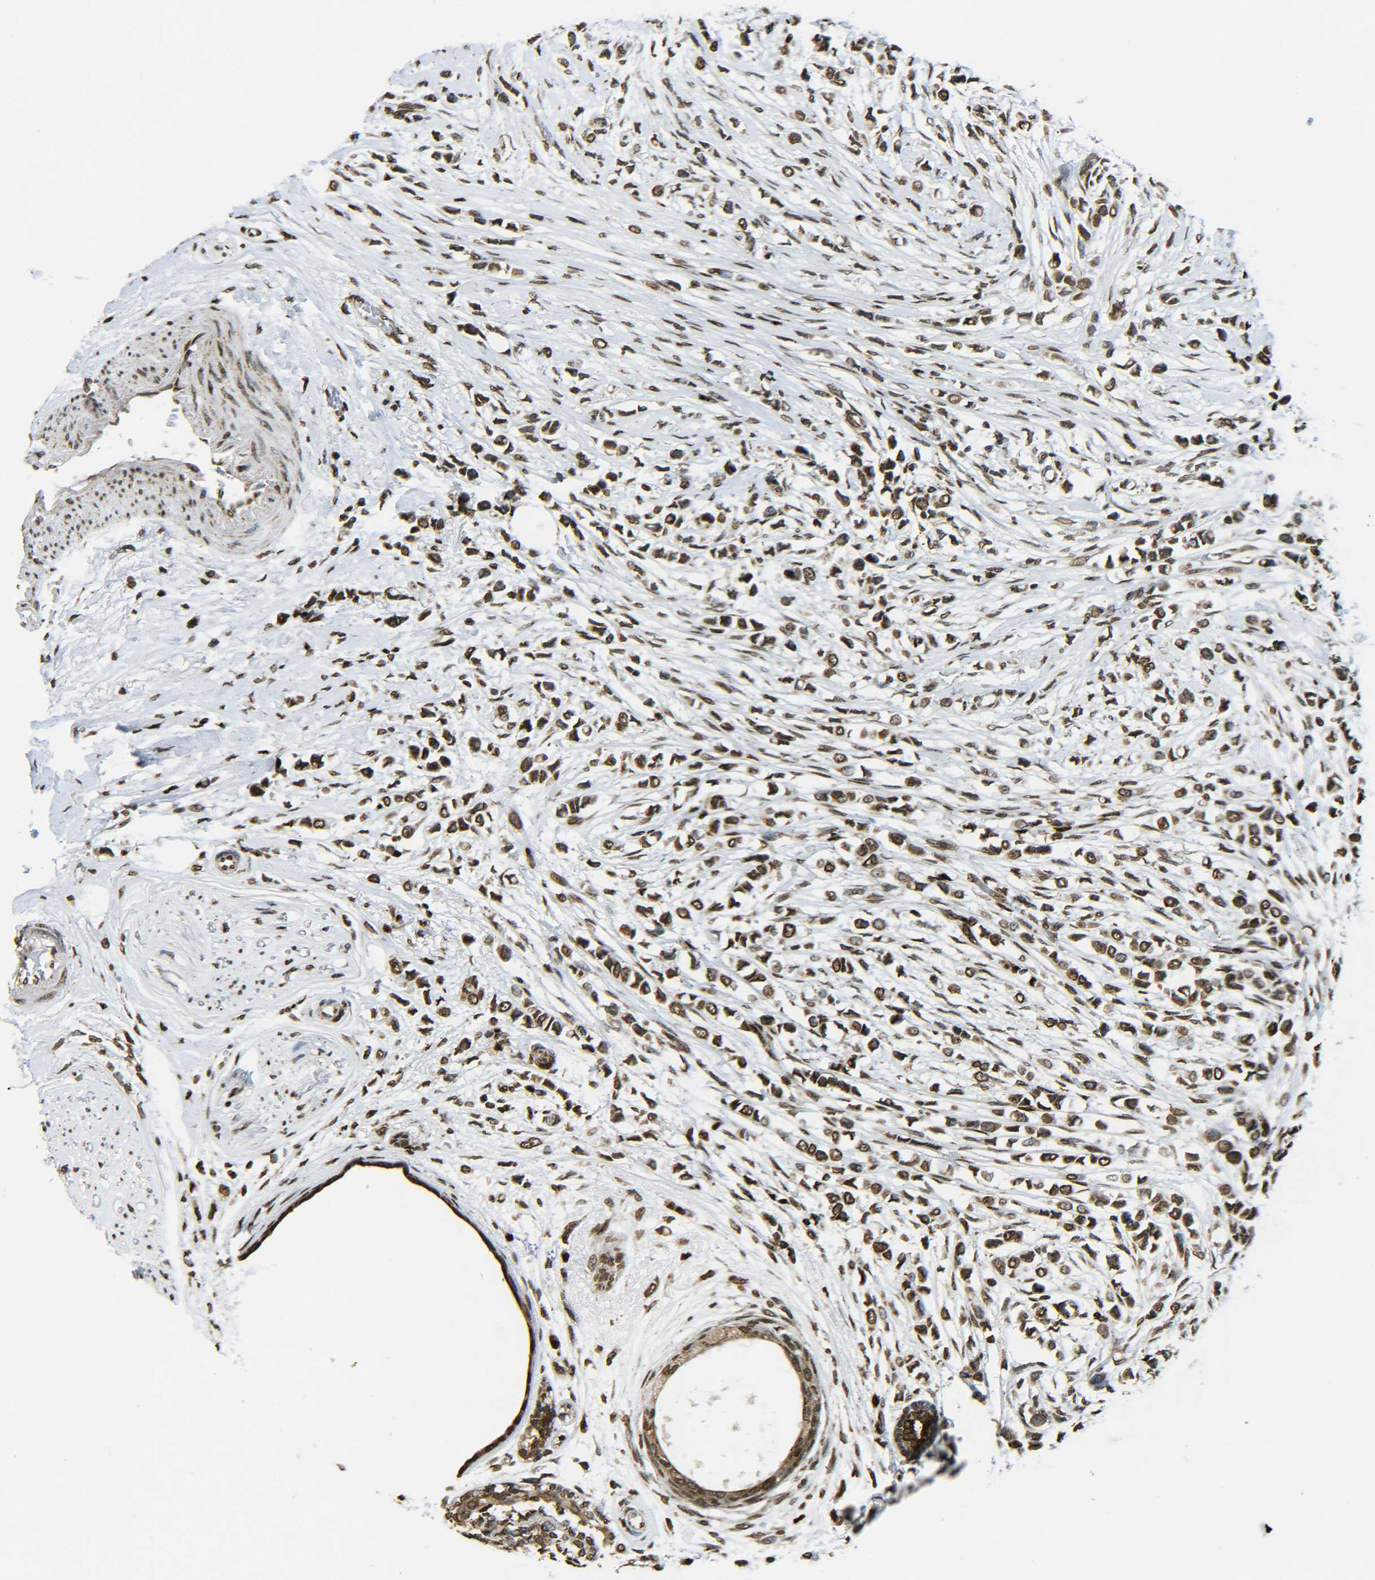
{"staining": {"intensity": "strong", "quantity": ">75%", "location": "nuclear"}, "tissue": "breast cancer", "cell_type": "Tumor cells", "image_type": "cancer", "snomed": [{"axis": "morphology", "description": "Lobular carcinoma"}, {"axis": "topography", "description": "Breast"}], "caption": "Protein staining of breast cancer tissue exhibits strong nuclear staining in approximately >75% of tumor cells.", "gene": "NEUROG2", "patient": {"sex": "female", "age": 51}}